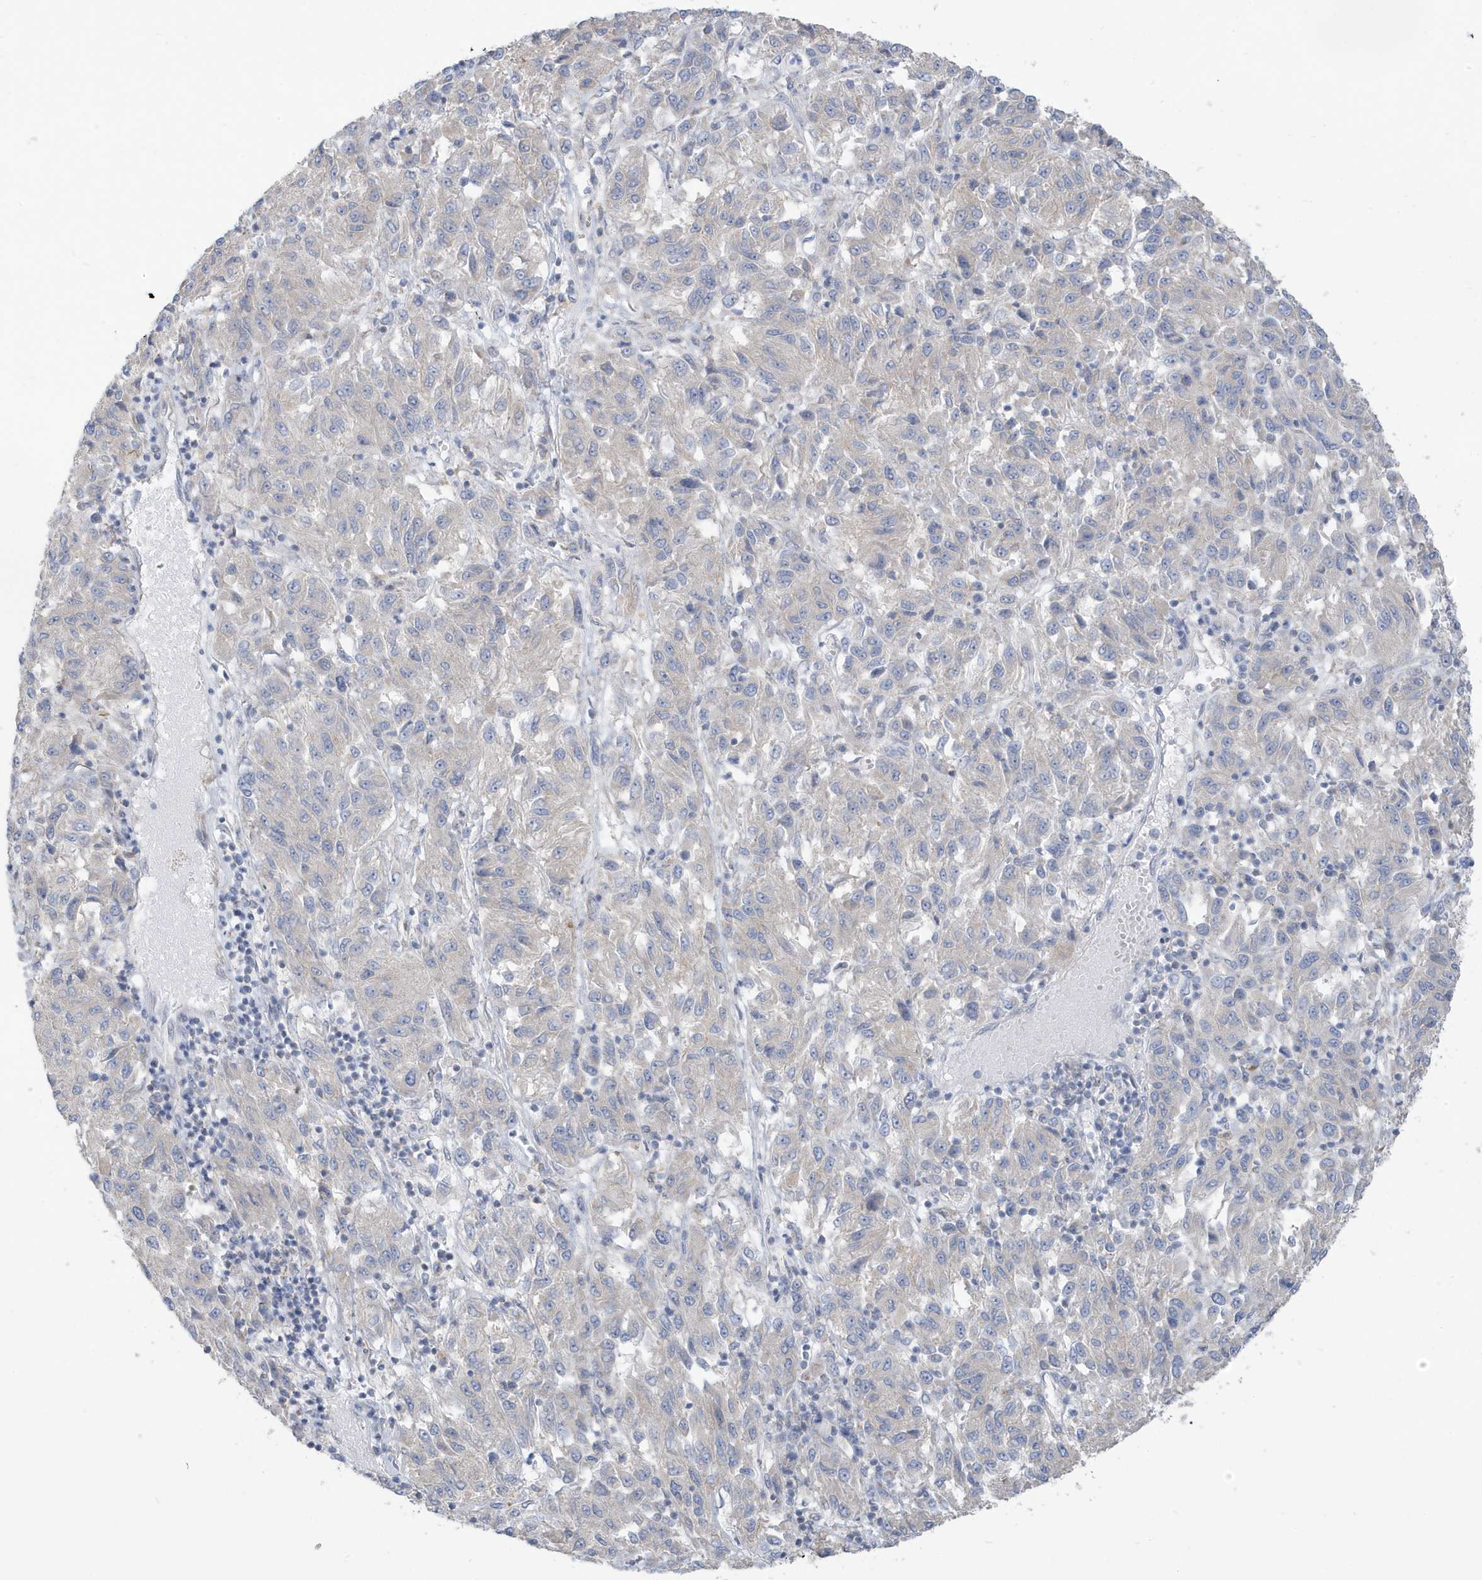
{"staining": {"intensity": "negative", "quantity": "none", "location": "none"}, "tissue": "melanoma", "cell_type": "Tumor cells", "image_type": "cancer", "snomed": [{"axis": "morphology", "description": "Malignant melanoma, Metastatic site"}, {"axis": "topography", "description": "Lung"}], "caption": "Tumor cells show no significant protein staining in malignant melanoma (metastatic site).", "gene": "ATP13A5", "patient": {"sex": "male", "age": 64}}